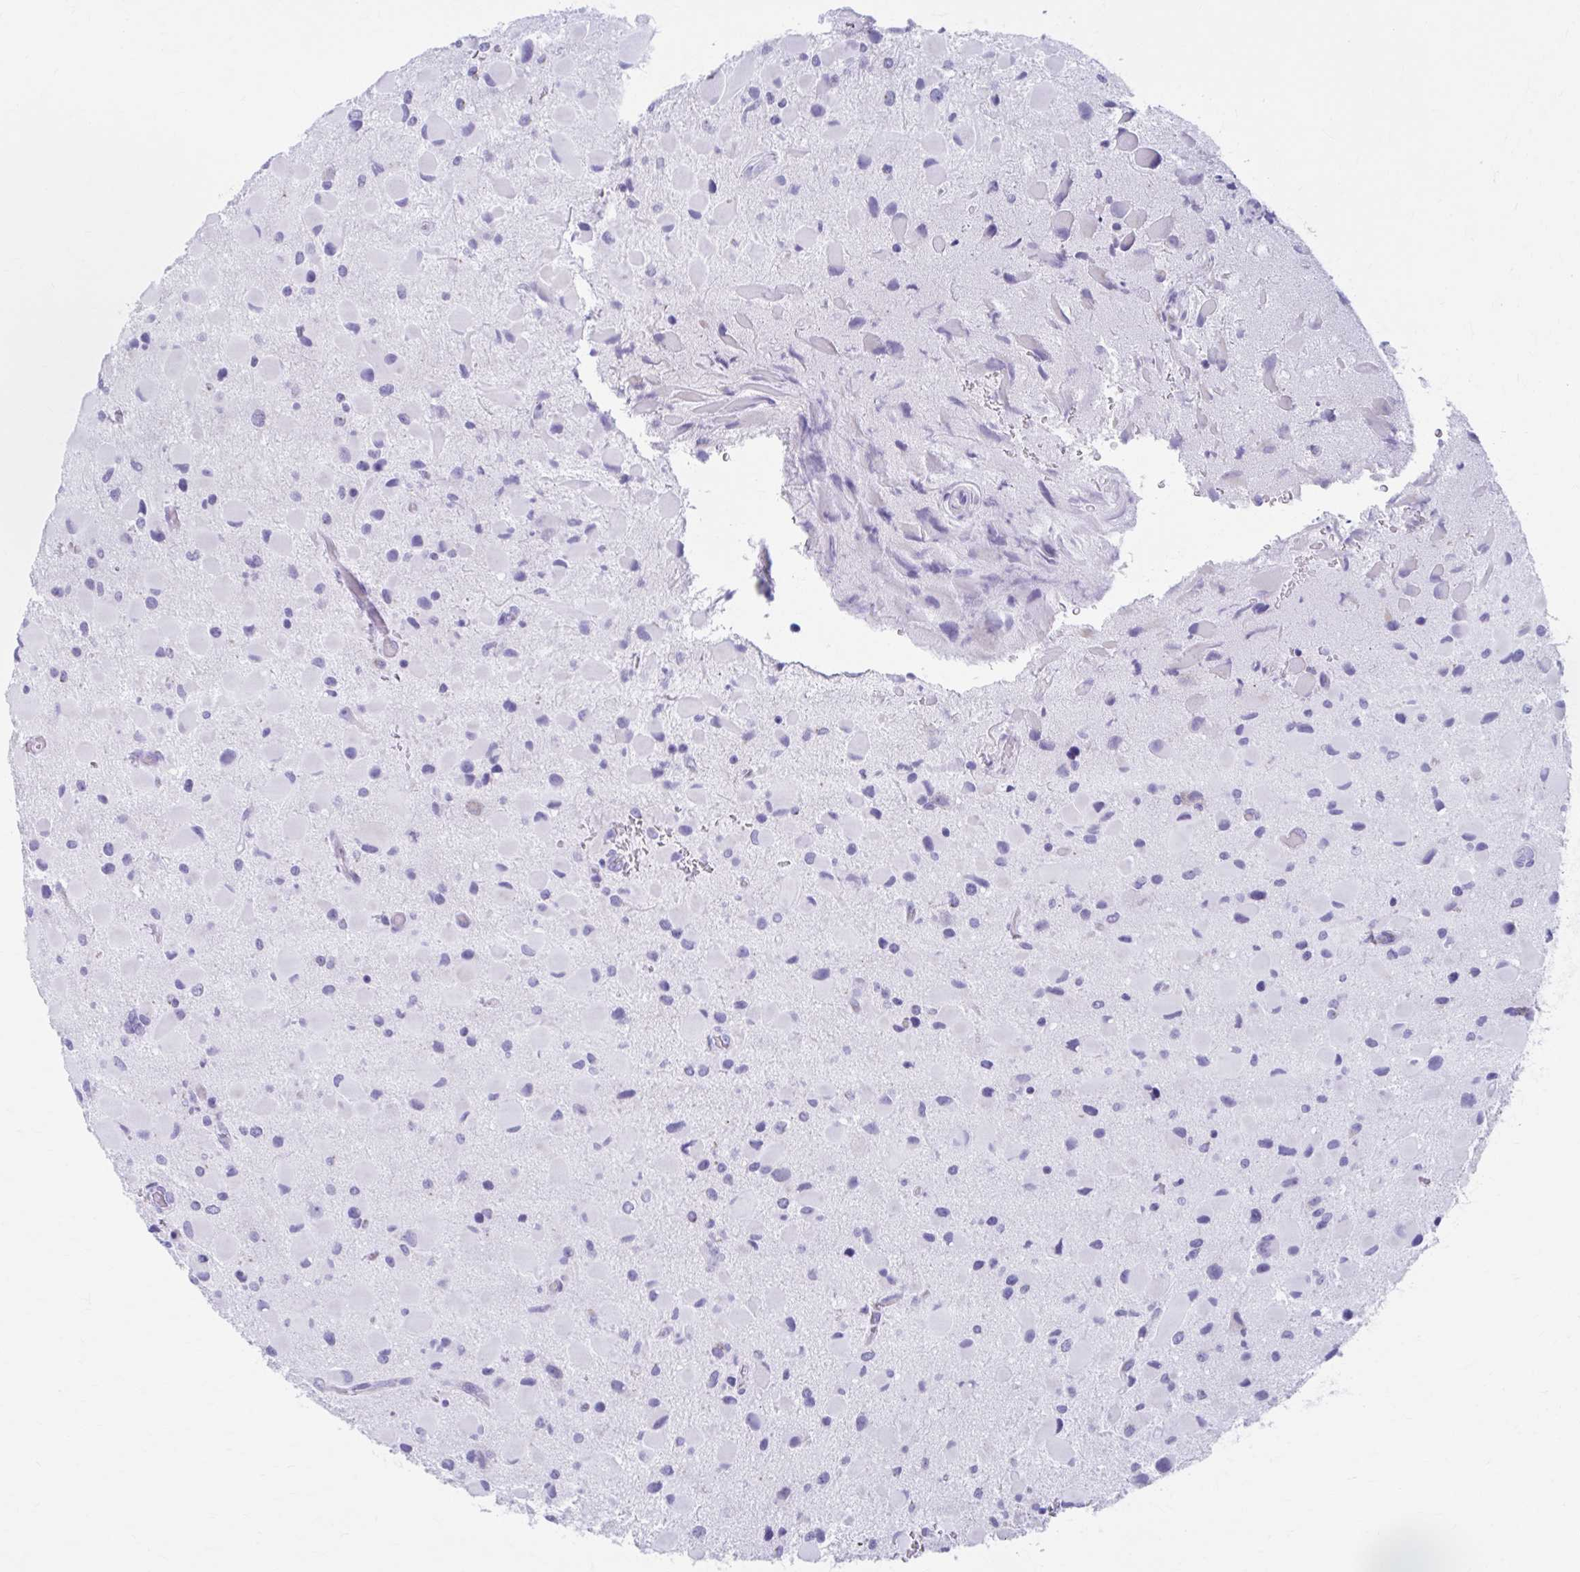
{"staining": {"intensity": "negative", "quantity": "none", "location": "none"}, "tissue": "glioma", "cell_type": "Tumor cells", "image_type": "cancer", "snomed": [{"axis": "morphology", "description": "Glioma, malignant, Low grade"}, {"axis": "topography", "description": "Brain"}], "caption": "Immunohistochemical staining of human malignant low-grade glioma exhibits no significant expression in tumor cells.", "gene": "KCNE2", "patient": {"sex": "female", "age": 32}}